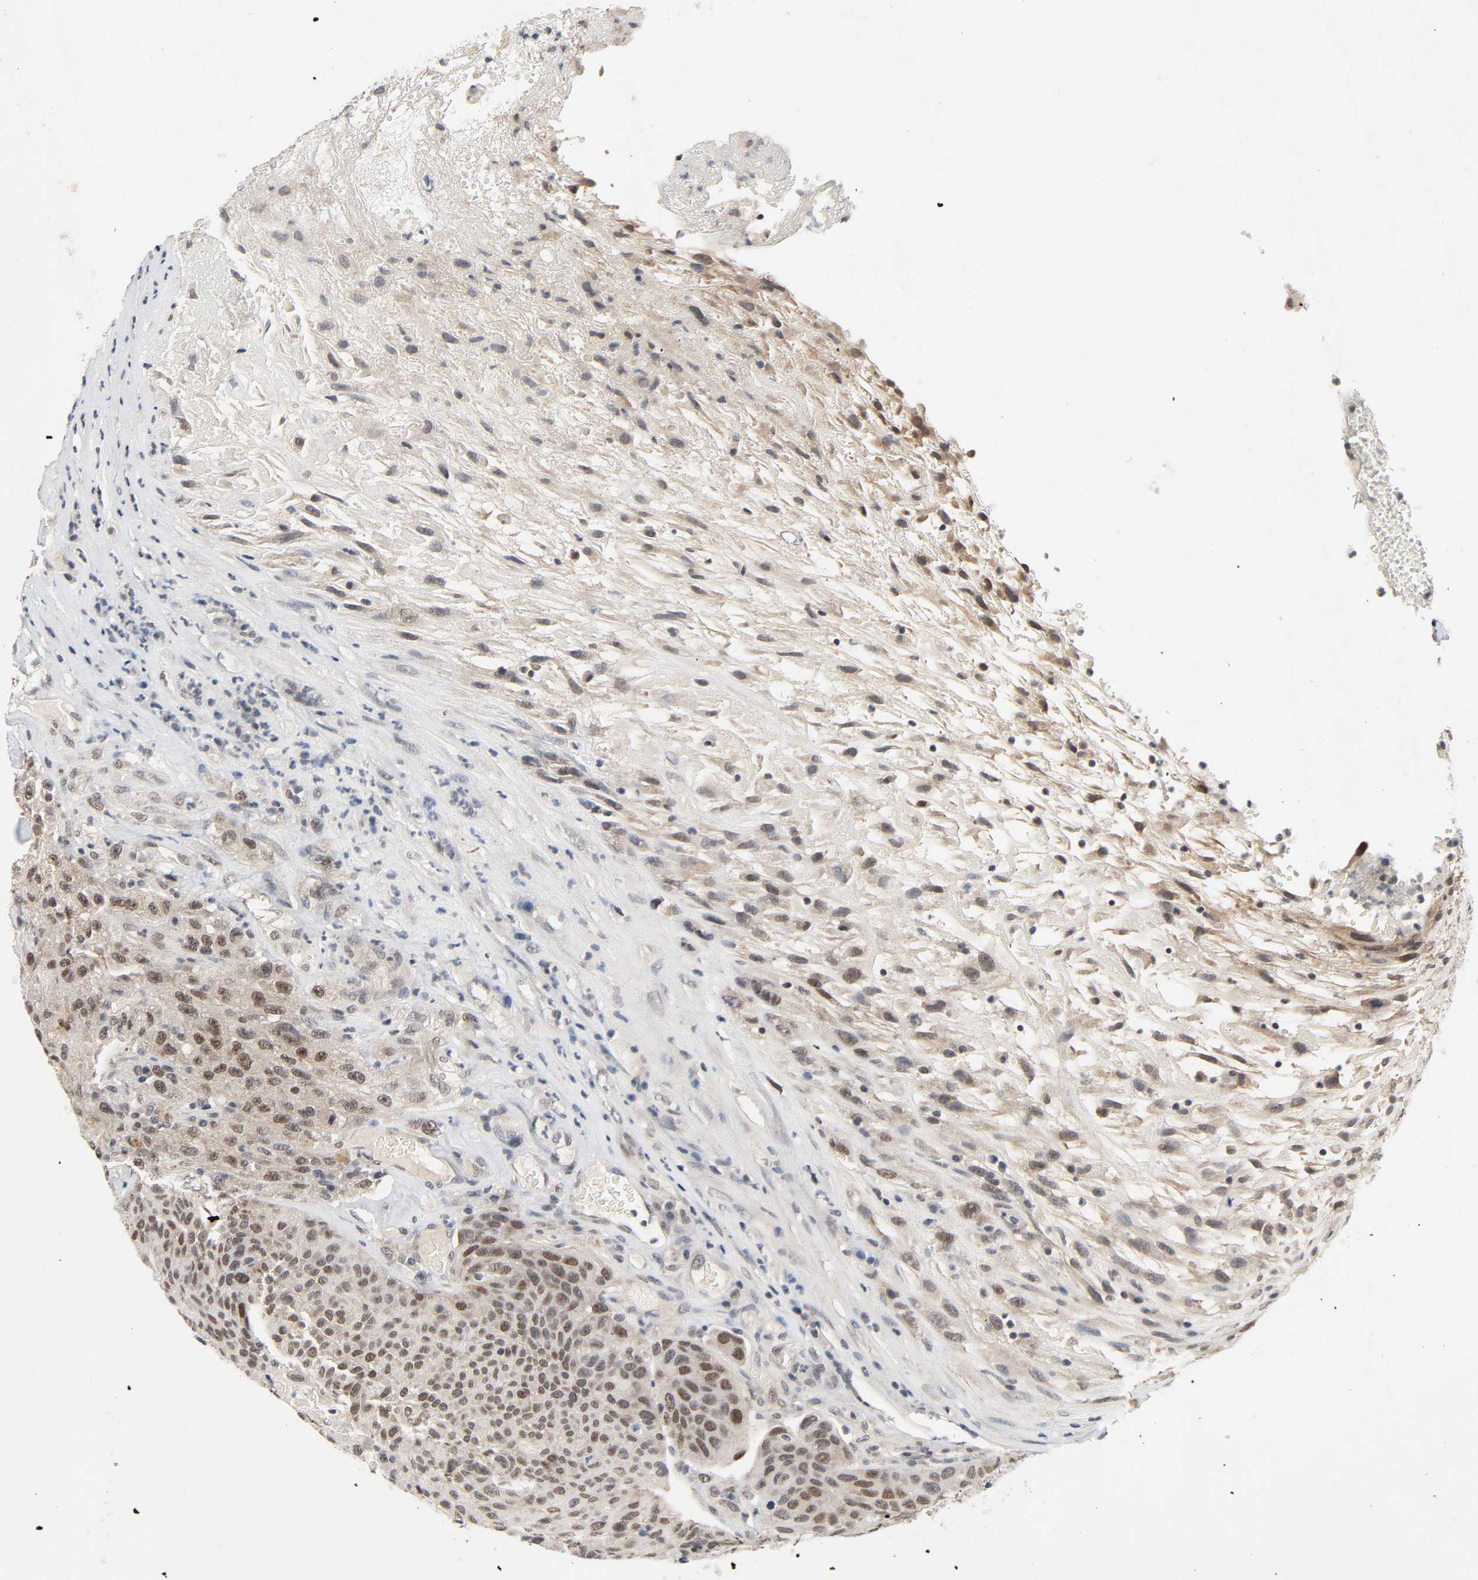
{"staining": {"intensity": "moderate", "quantity": ">75%", "location": "nuclear"}, "tissue": "urothelial cancer", "cell_type": "Tumor cells", "image_type": "cancer", "snomed": [{"axis": "morphology", "description": "Urothelial carcinoma, High grade"}, {"axis": "topography", "description": "Urinary bladder"}], "caption": "About >75% of tumor cells in human urothelial carcinoma (high-grade) display moderate nuclear protein positivity as visualized by brown immunohistochemical staining.", "gene": "MAPKAPK5", "patient": {"sex": "male", "age": 66}}